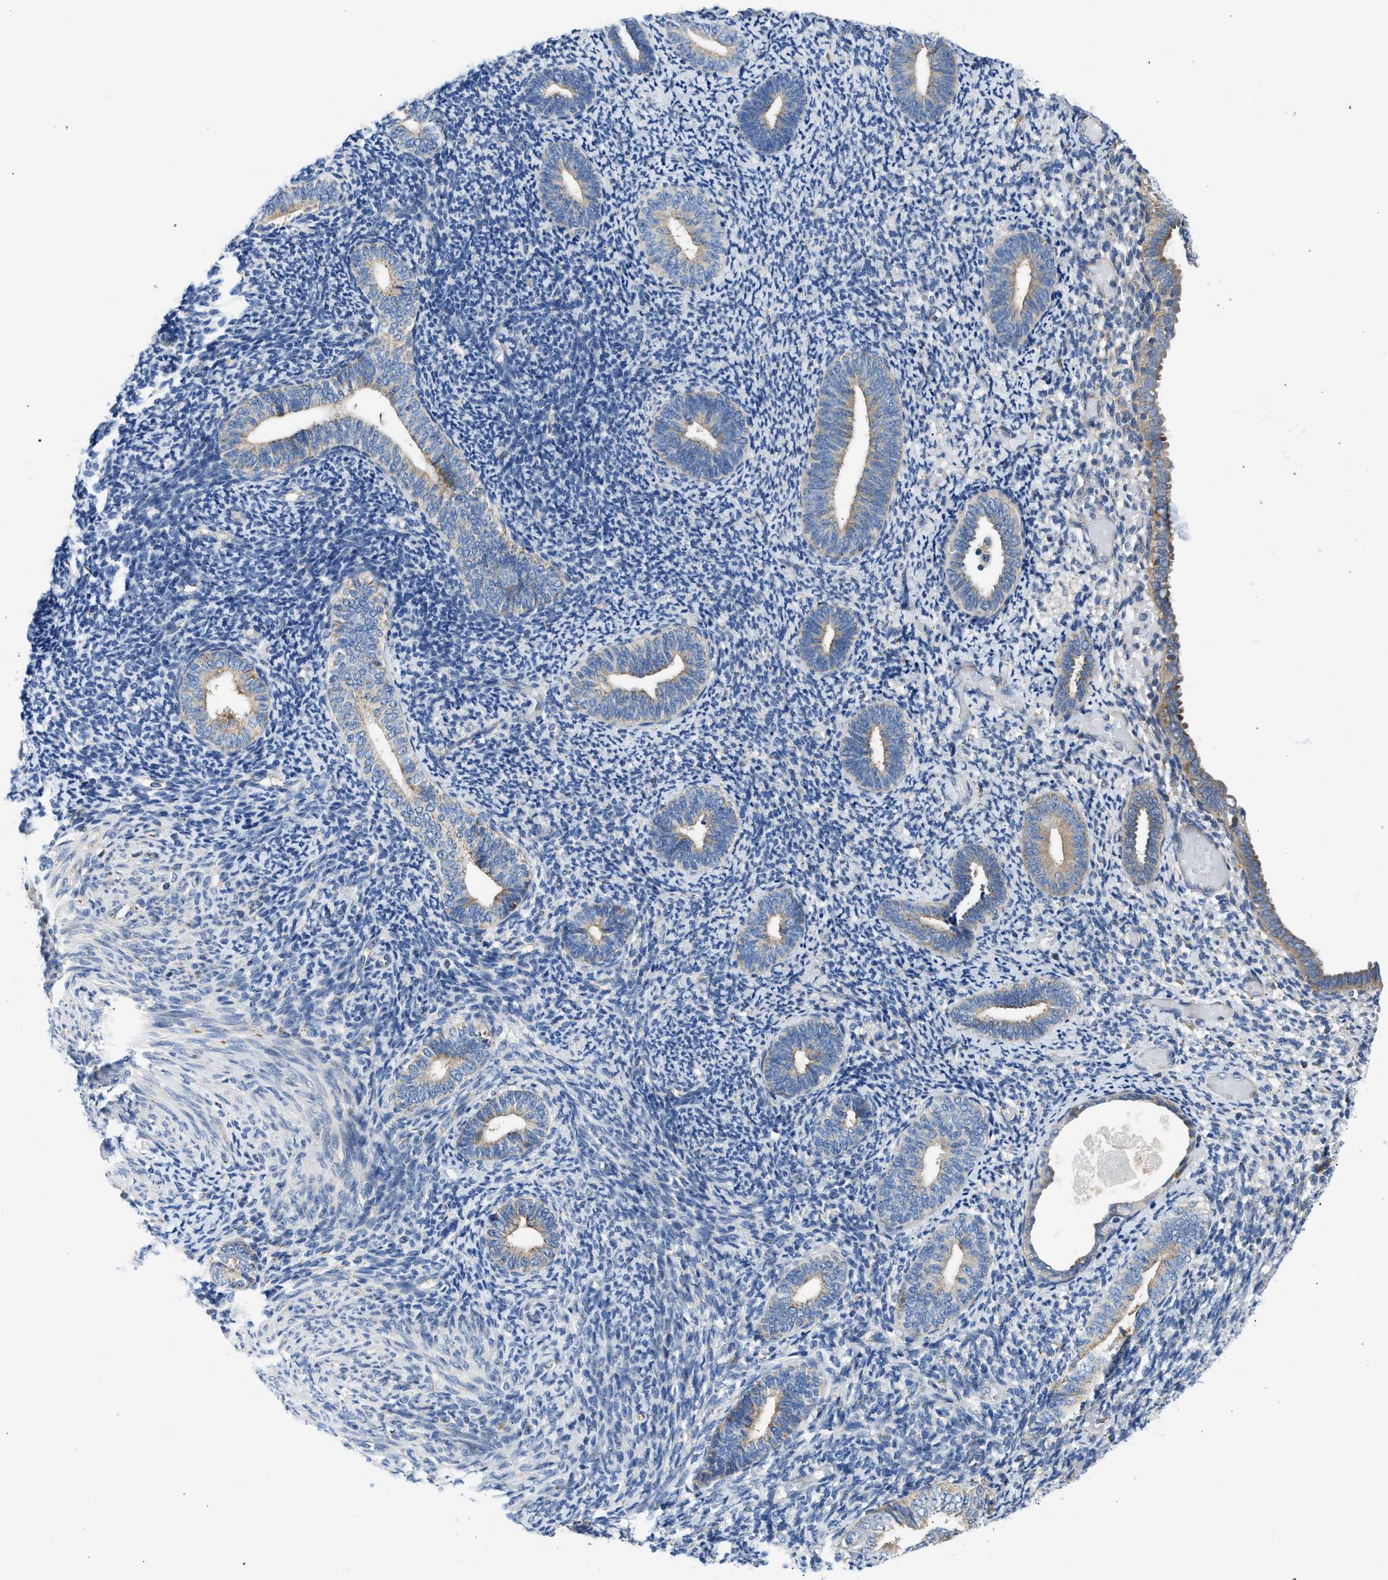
{"staining": {"intensity": "moderate", "quantity": "<25%", "location": "cytoplasmic/membranous"}, "tissue": "endometrium", "cell_type": "Cells in endometrial stroma", "image_type": "normal", "snomed": [{"axis": "morphology", "description": "Normal tissue, NOS"}, {"axis": "topography", "description": "Endometrium"}], "caption": "Immunohistochemical staining of normal endometrium reveals <25% levels of moderate cytoplasmic/membranous protein expression in approximately <25% of cells in endometrial stroma.", "gene": "CAMKK2", "patient": {"sex": "female", "age": 66}}